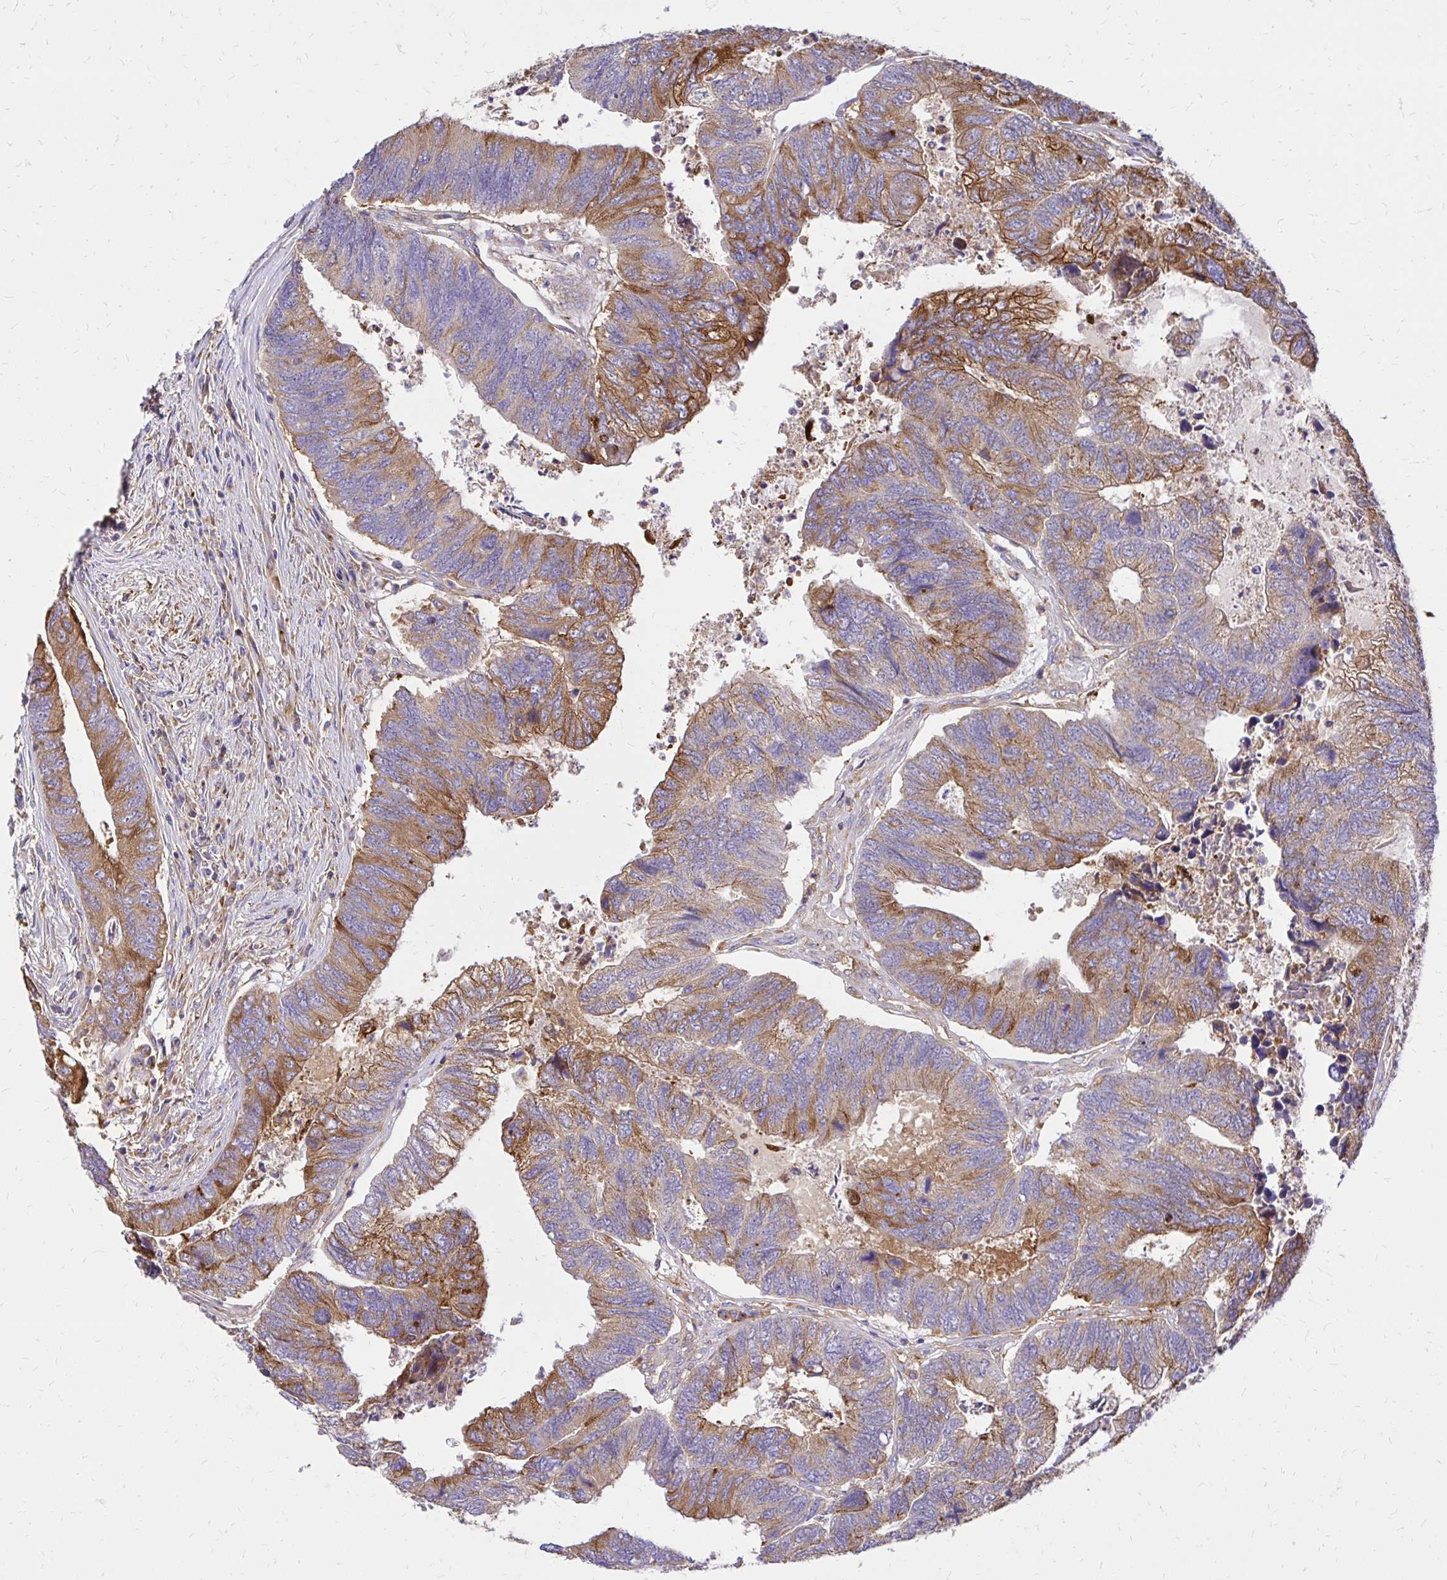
{"staining": {"intensity": "moderate", "quantity": "25%-75%", "location": "cytoplasmic/membranous"}, "tissue": "colorectal cancer", "cell_type": "Tumor cells", "image_type": "cancer", "snomed": [{"axis": "morphology", "description": "Adenocarcinoma, NOS"}, {"axis": "topography", "description": "Colon"}], "caption": "About 25%-75% of tumor cells in human colorectal adenocarcinoma exhibit moderate cytoplasmic/membranous protein staining as visualized by brown immunohistochemical staining.", "gene": "ABCB10", "patient": {"sex": "female", "age": 67}}